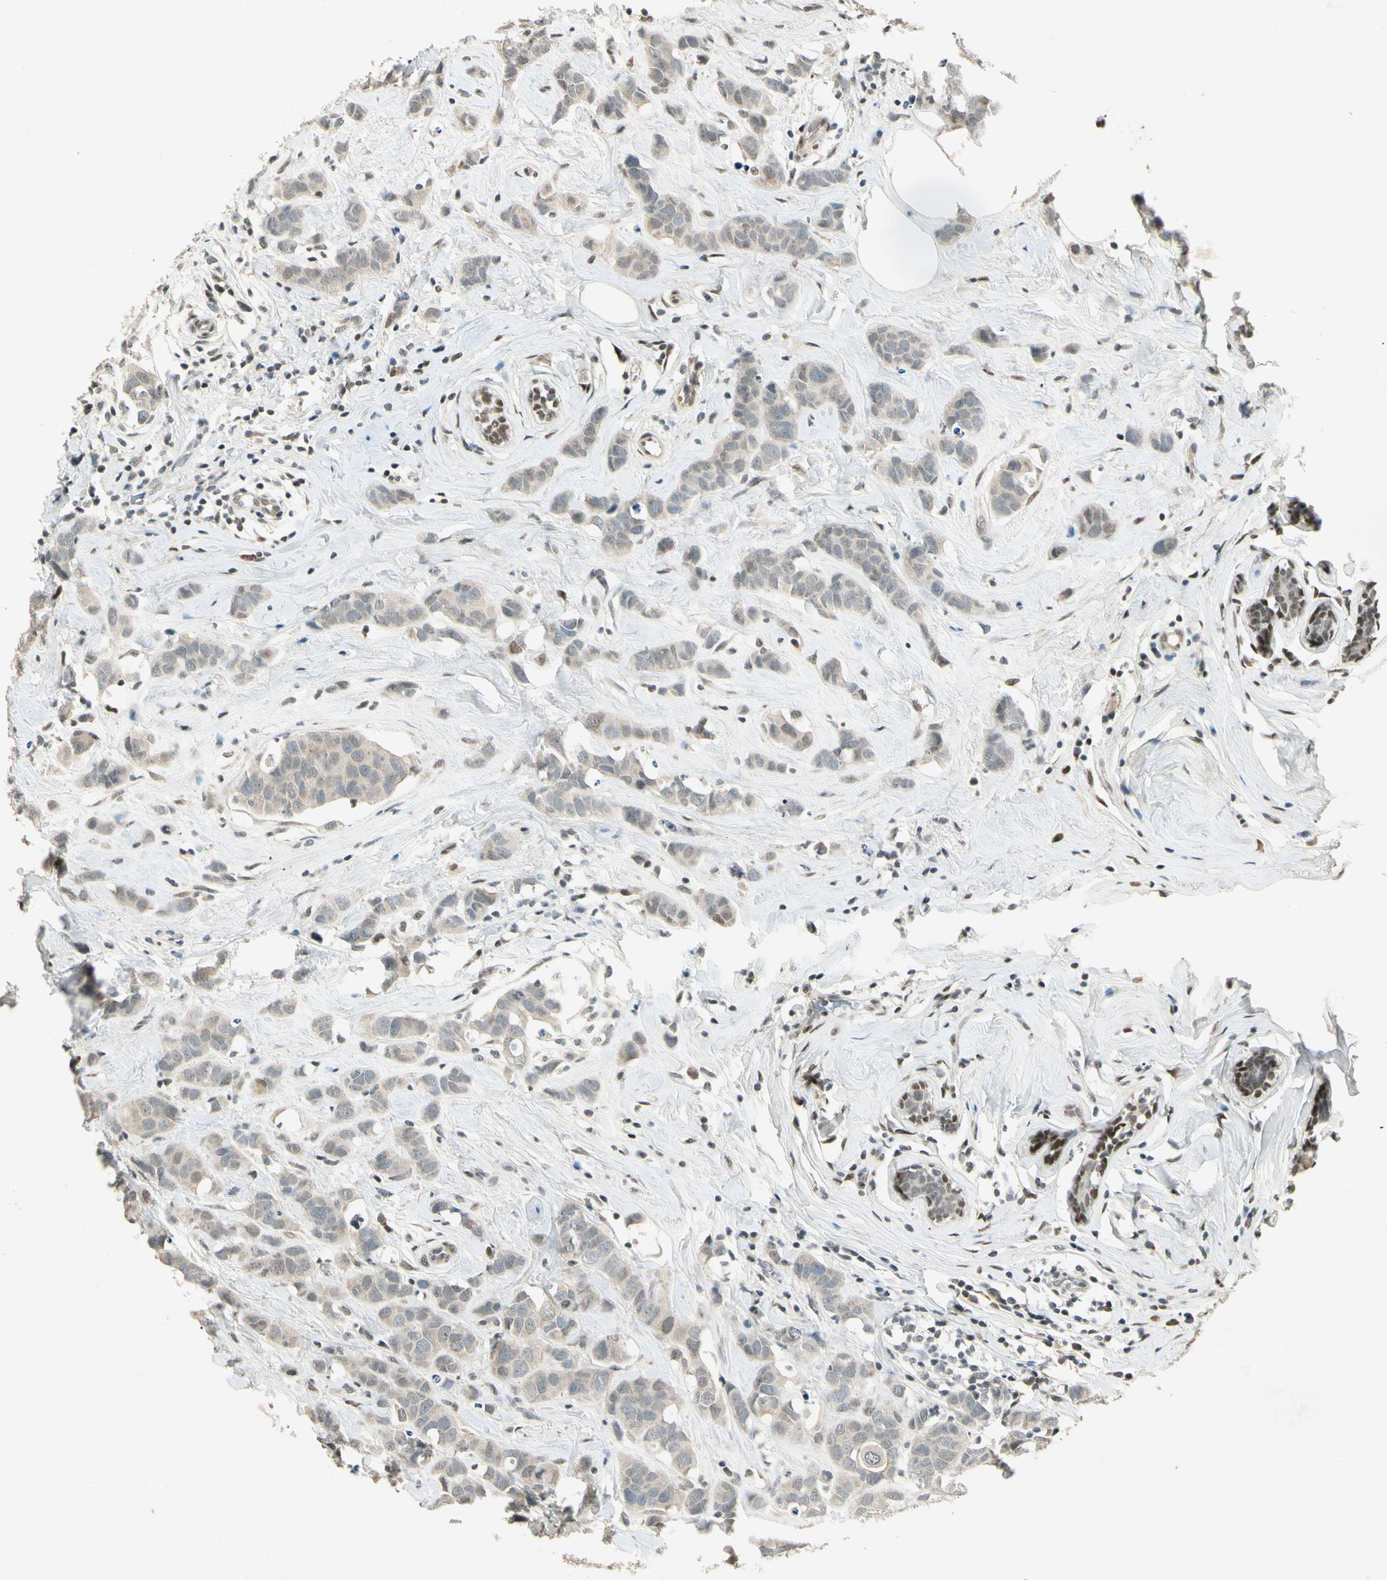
{"staining": {"intensity": "weak", "quantity": "25%-75%", "location": "cytoplasmic/membranous"}, "tissue": "breast cancer", "cell_type": "Tumor cells", "image_type": "cancer", "snomed": [{"axis": "morphology", "description": "Normal tissue, NOS"}, {"axis": "morphology", "description": "Duct carcinoma"}, {"axis": "topography", "description": "Breast"}], "caption": "Breast cancer (infiltrating ductal carcinoma) stained for a protein (brown) demonstrates weak cytoplasmic/membranous positive expression in approximately 25%-75% of tumor cells.", "gene": "ZBTB4", "patient": {"sex": "female", "age": 50}}